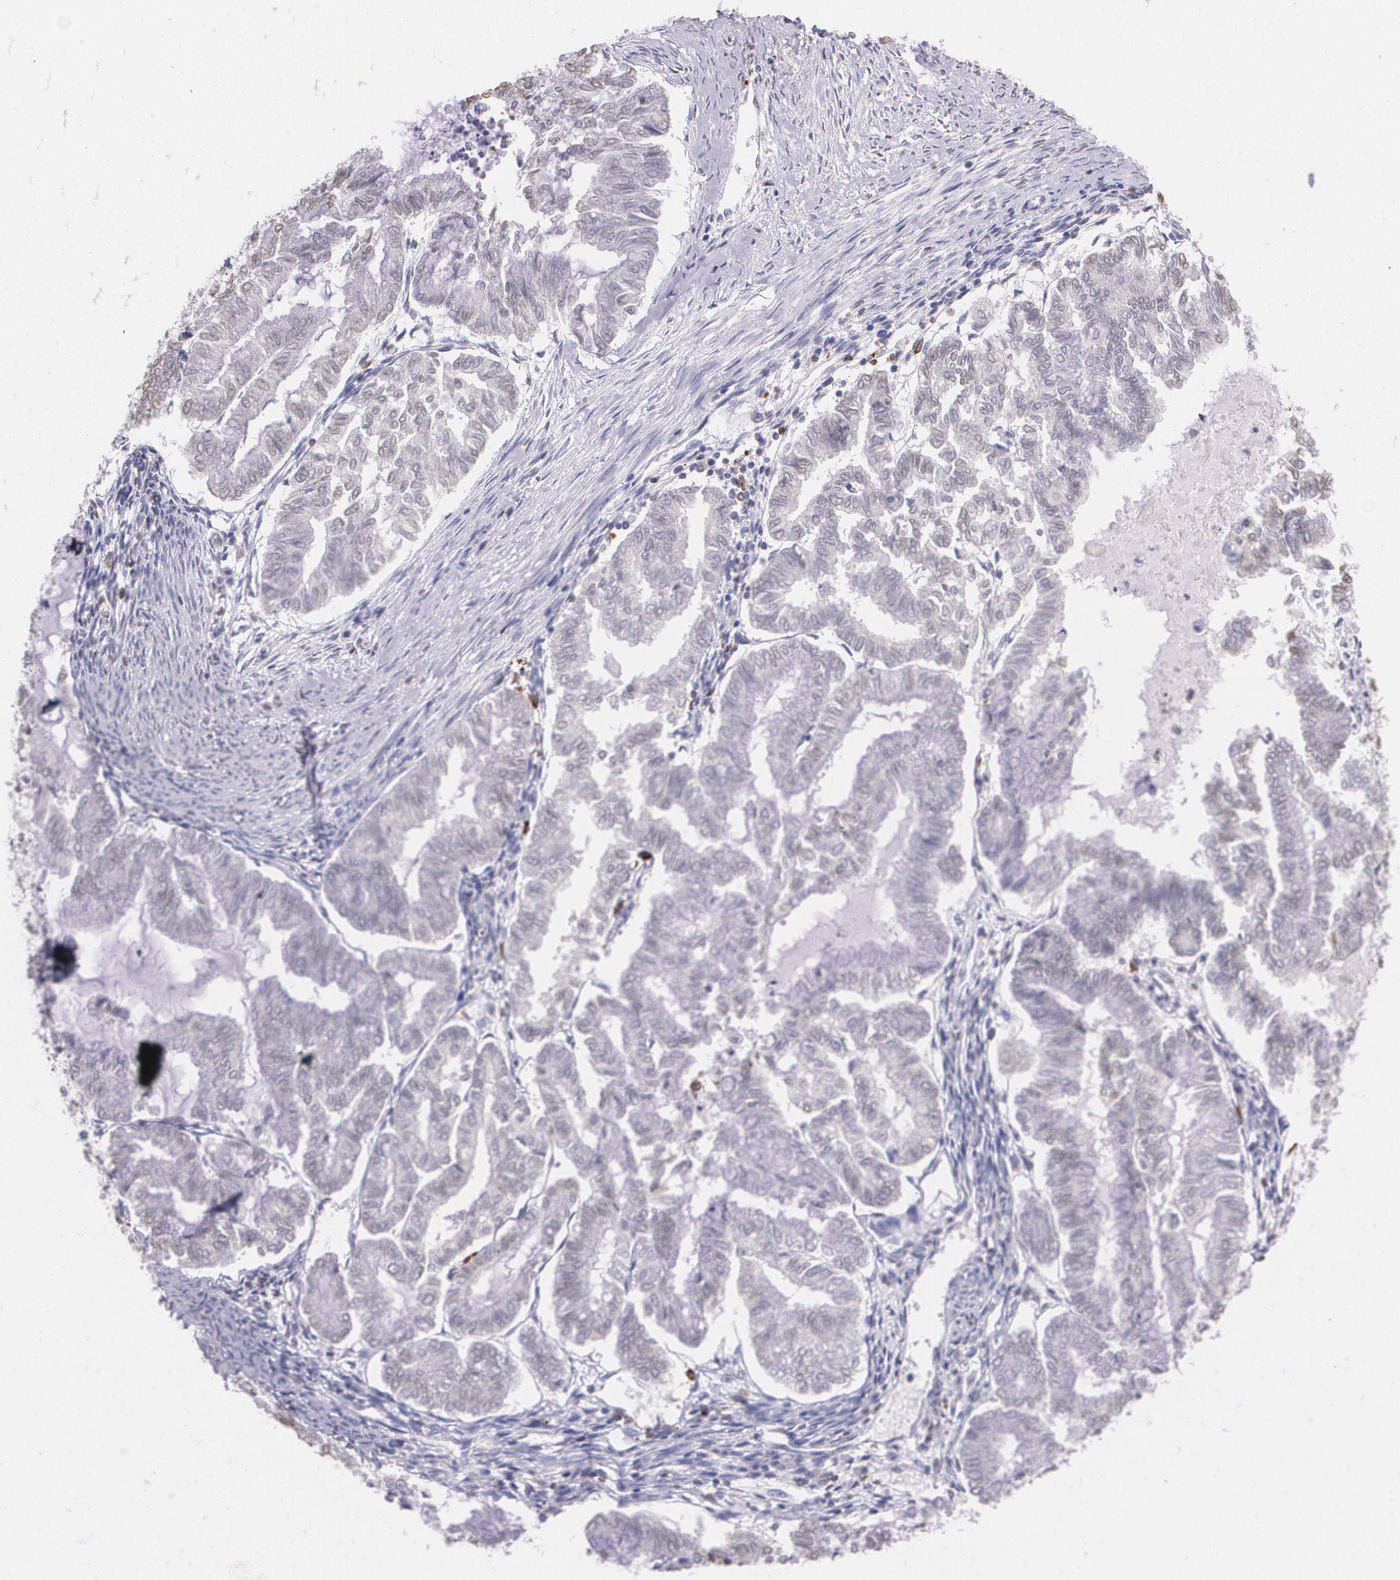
{"staining": {"intensity": "negative", "quantity": "none", "location": "none"}, "tissue": "endometrial cancer", "cell_type": "Tumor cells", "image_type": "cancer", "snomed": [{"axis": "morphology", "description": "Adenocarcinoma, NOS"}, {"axis": "topography", "description": "Endometrium"}], "caption": "Tumor cells are negative for brown protein staining in endometrial cancer.", "gene": "RTN1", "patient": {"sex": "female", "age": 79}}